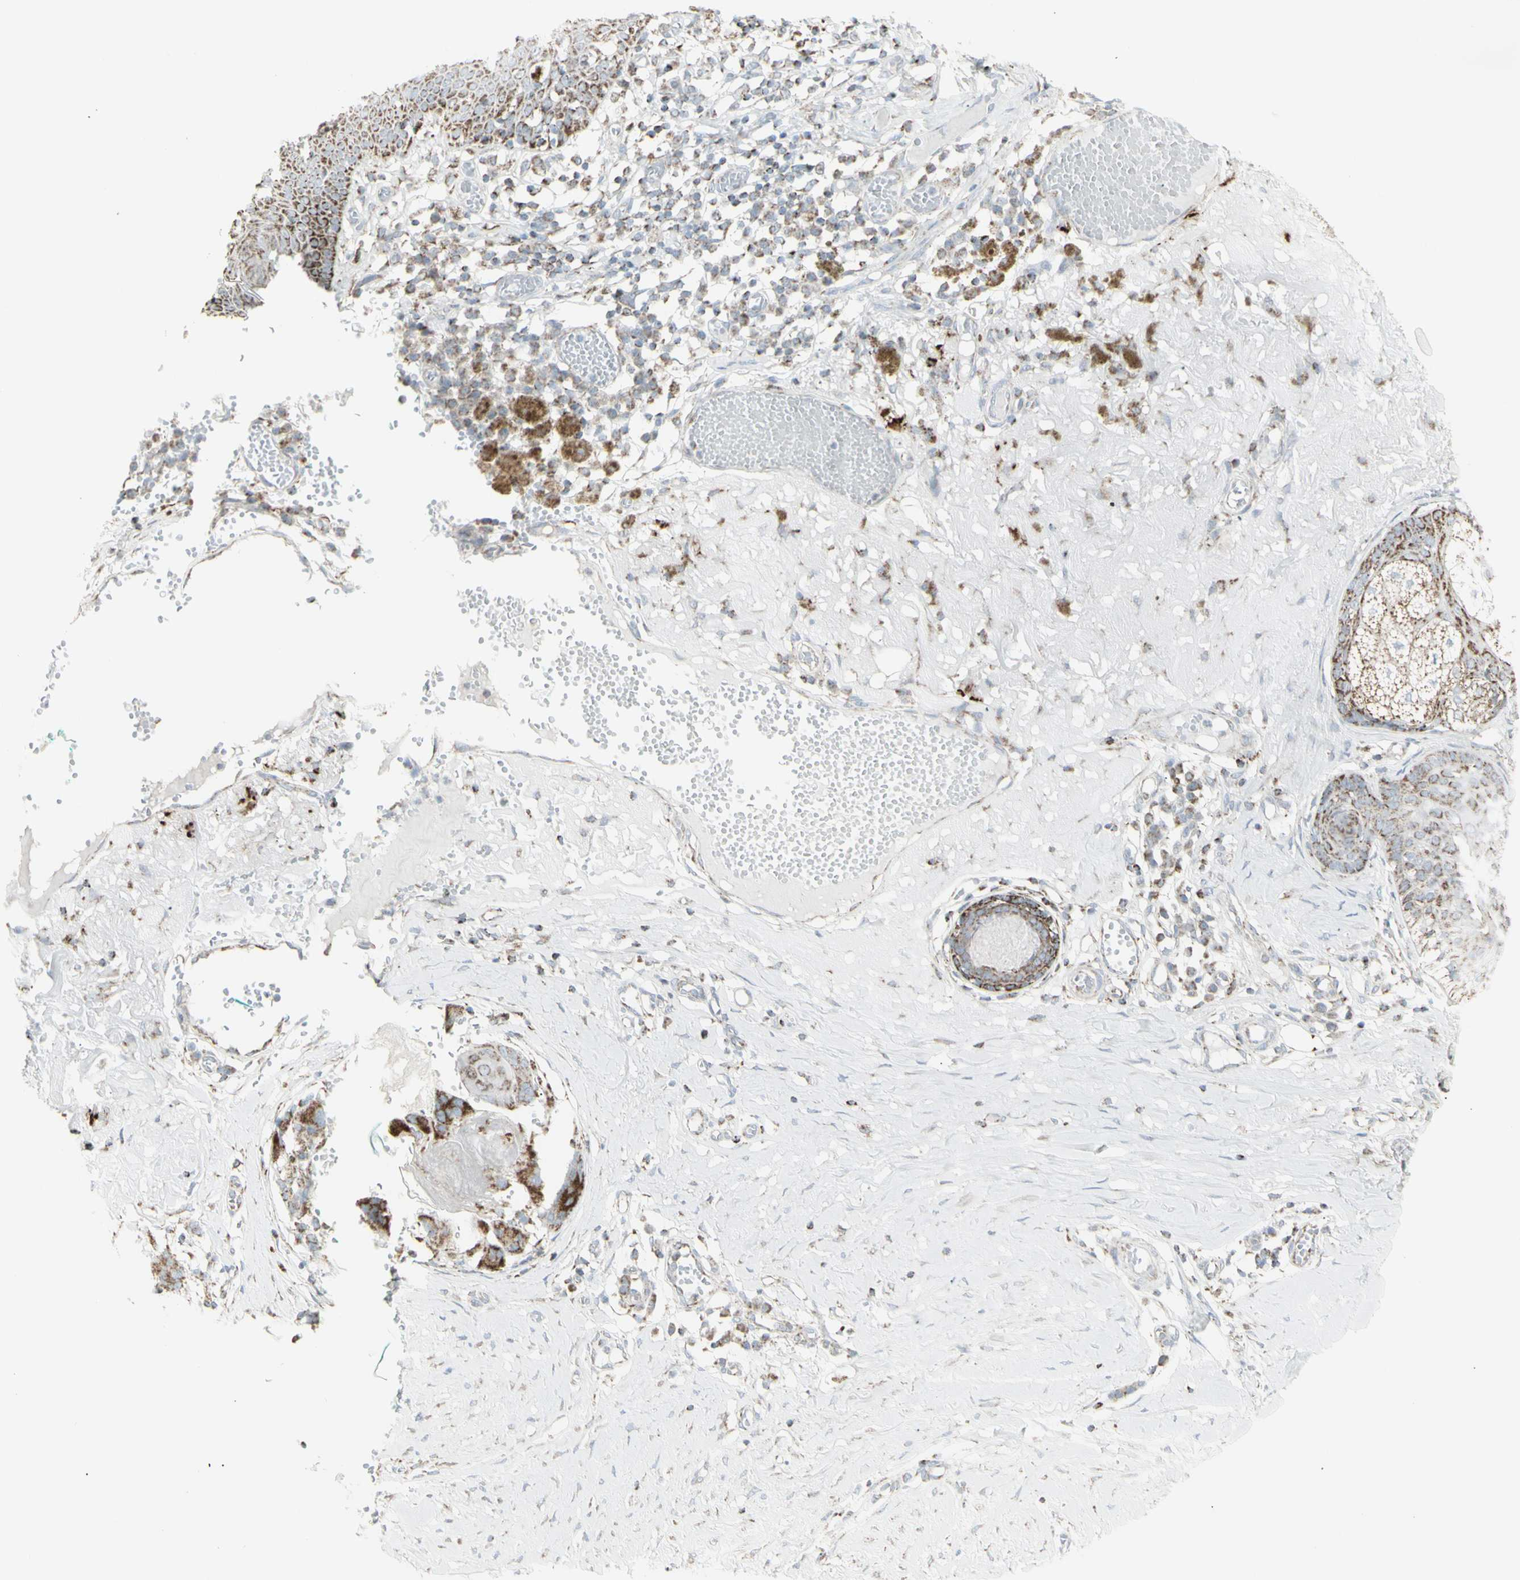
{"staining": {"intensity": "moderate", "quantity": "25%-75%", "location": "cytoplasmic/membranous"}, "tissue": "melanoma", "cell_type": "Tumor cells", "image_type": "cancer", "snomed": [{"axis": "morphology", "description": "Malignant melanoma in situ"}, {"axis": "morphology", "description": "Malignant melanoma, NOS"}, {"axis": "topography", "description": "Skin"}], "caption": "A brown stain shows moderate cytoplasmic/membranous staining of a protein in malignant melanoma in situ tumor cells.", "gene": "PLGRKT", "patient": {"sex": "female", "age": 88}}